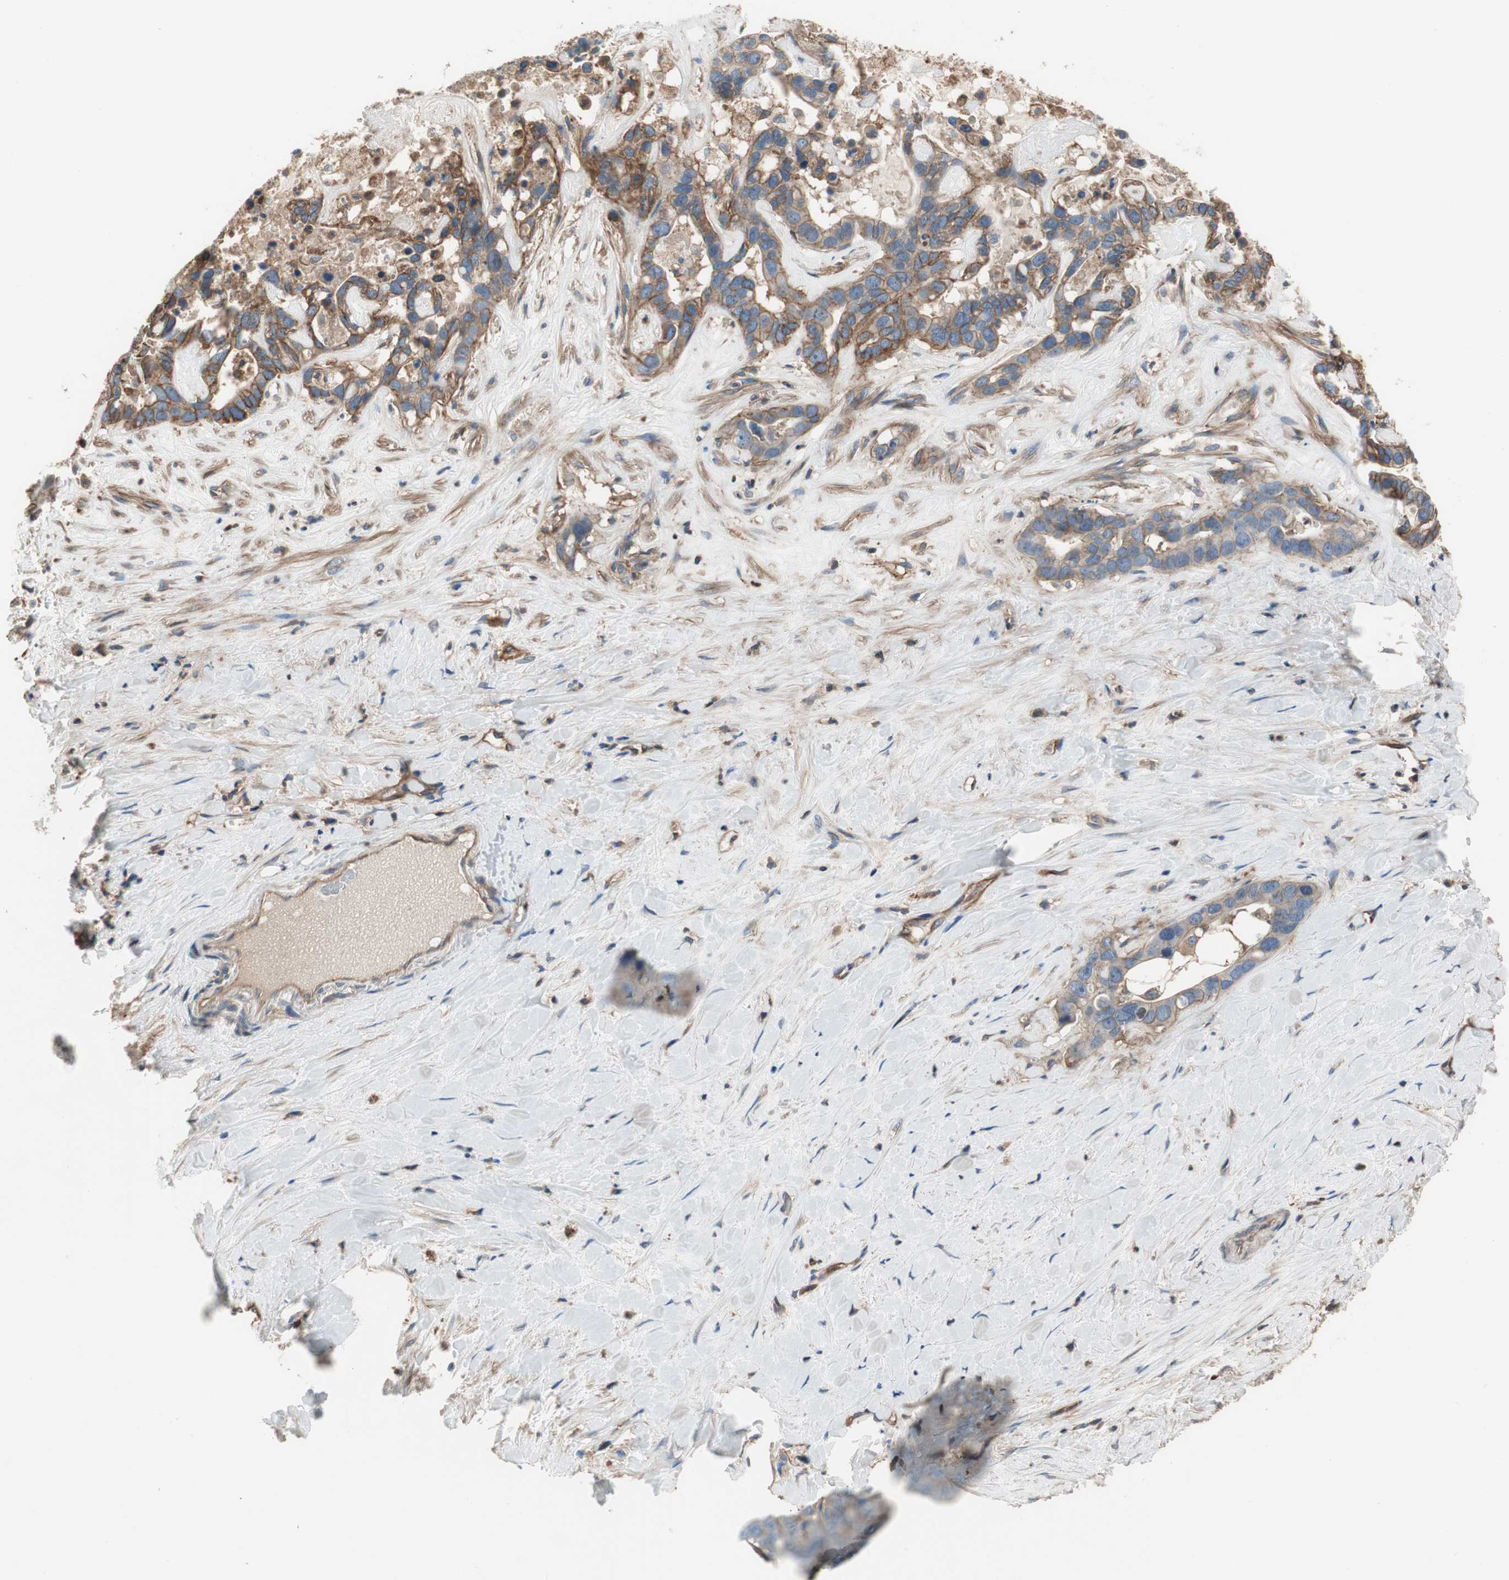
{"staining": {"intensity": "moderate", "quantity": "25%-75%", "location": "cytoplasmic/membranous"}, "tissue": "liver cancer", "cell_type": "Tumor cells", "image_type": "cancer", "snomed": [{"axis": "morphology", "description": "Cholangiocarcinoma"}, {"axis": "topography", "description": "Liver"}], "caption": "Immunohistochemical staining of human cholangiocarcinoma (liver) exhibits moderate cytoplasmic/membranous protein staining in about 25%-75% of tumor cells.", "gene": "IL1RL1", "patient": {"sex": "female", "age": 65}}